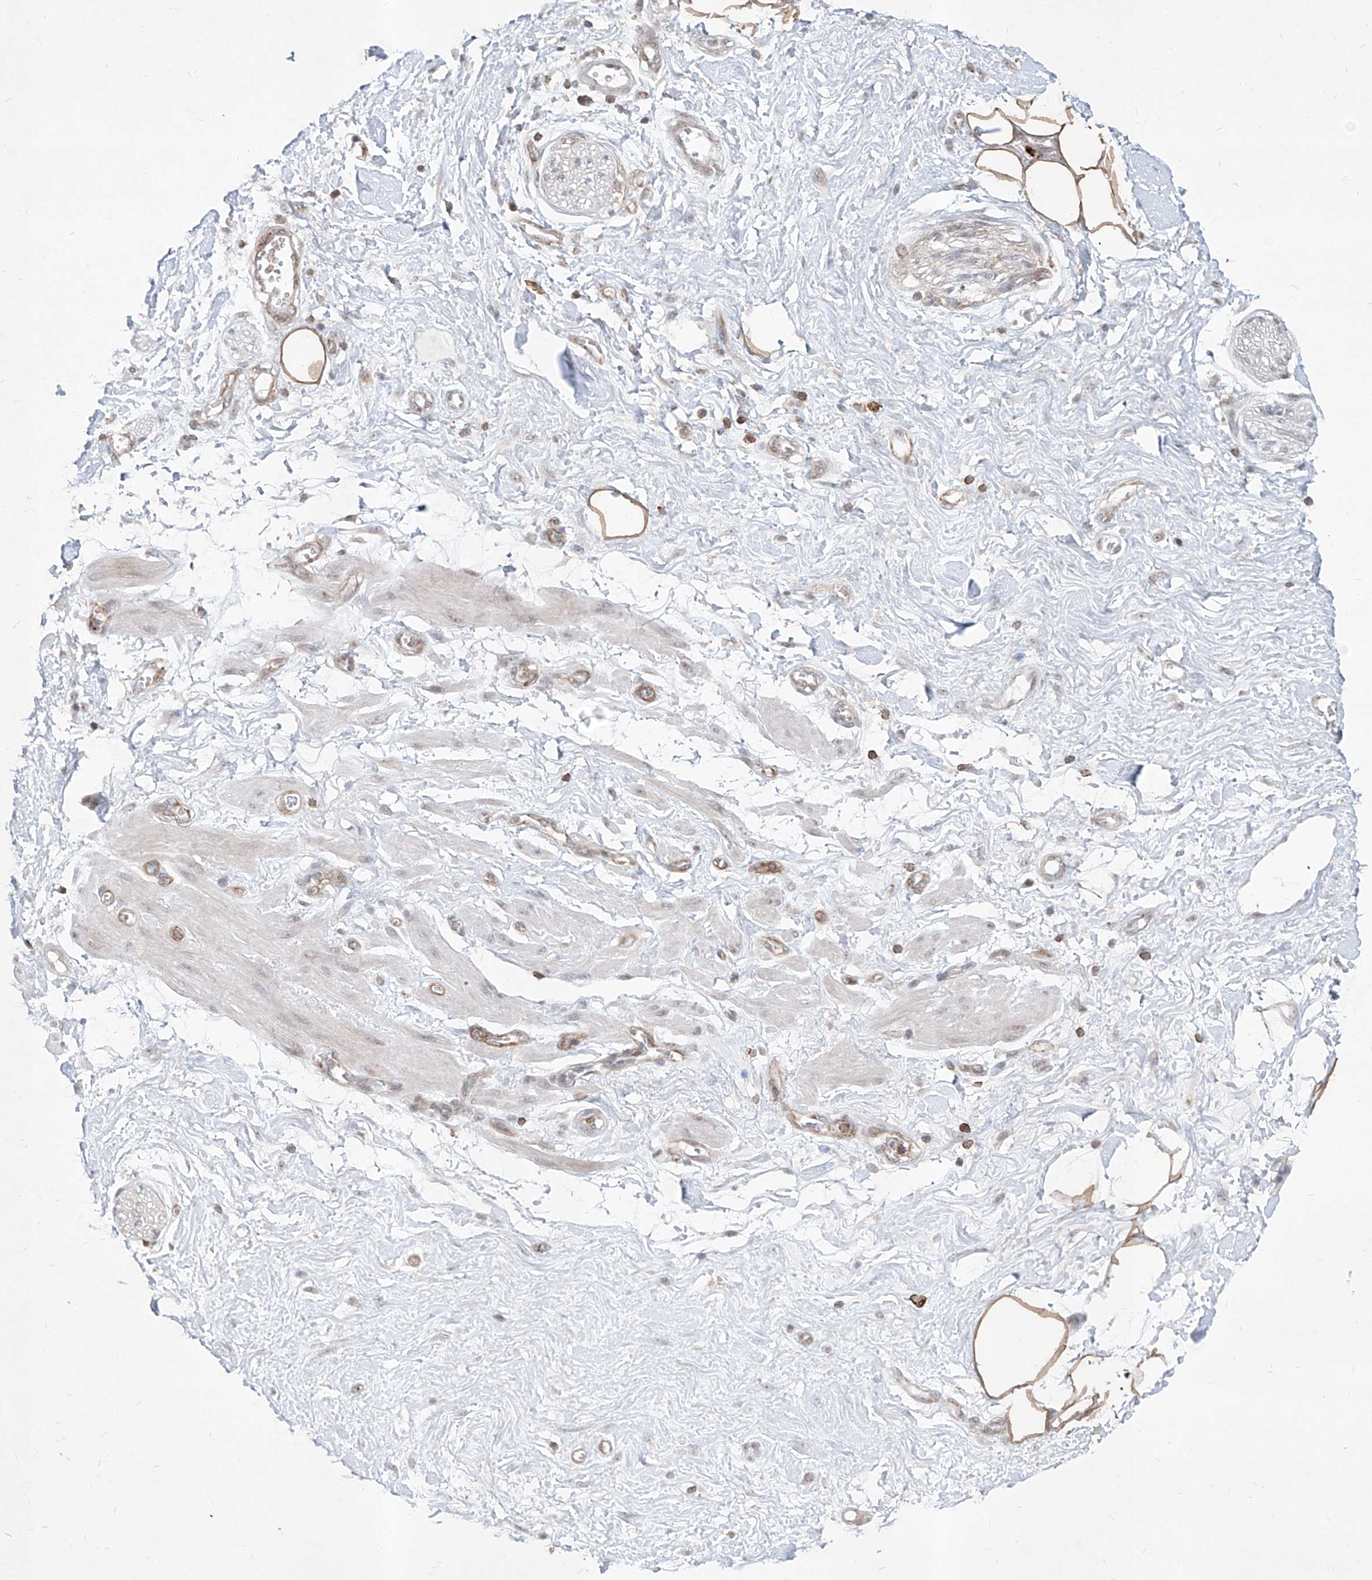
{"staining": {"intensity": "moderate", "quantity": ">75%", "location": "cytoplasmic/membranous"}, "tissue": "adipose tissue", "cell_type": "Adipocytes", "image_type": "normal", "snomed": [{"axis": "morphology", "description": "Normal tissue, NOS"}, {"axis": "morphology", "description": "Adenocarcinoma, NOS"}, {"axis": "topography", "description": "Pancreas"}, {"axis": "topography", "description": "Peripheral nerve tissue"}], "caption": "A photomicrograph of adipose tissue stained for a protein displays moderate cytoplasmic/membranous brown staining in adipocytes. The staining was performed using DAB (3,3'-diaminobenzidine) to visualize the protein expression in brown, while the nuclei were stained in blue with hematoxylin (Magnification: 20x).", "gene": "ZBTB48", "patient": {"sex": "male", "age": 59}}